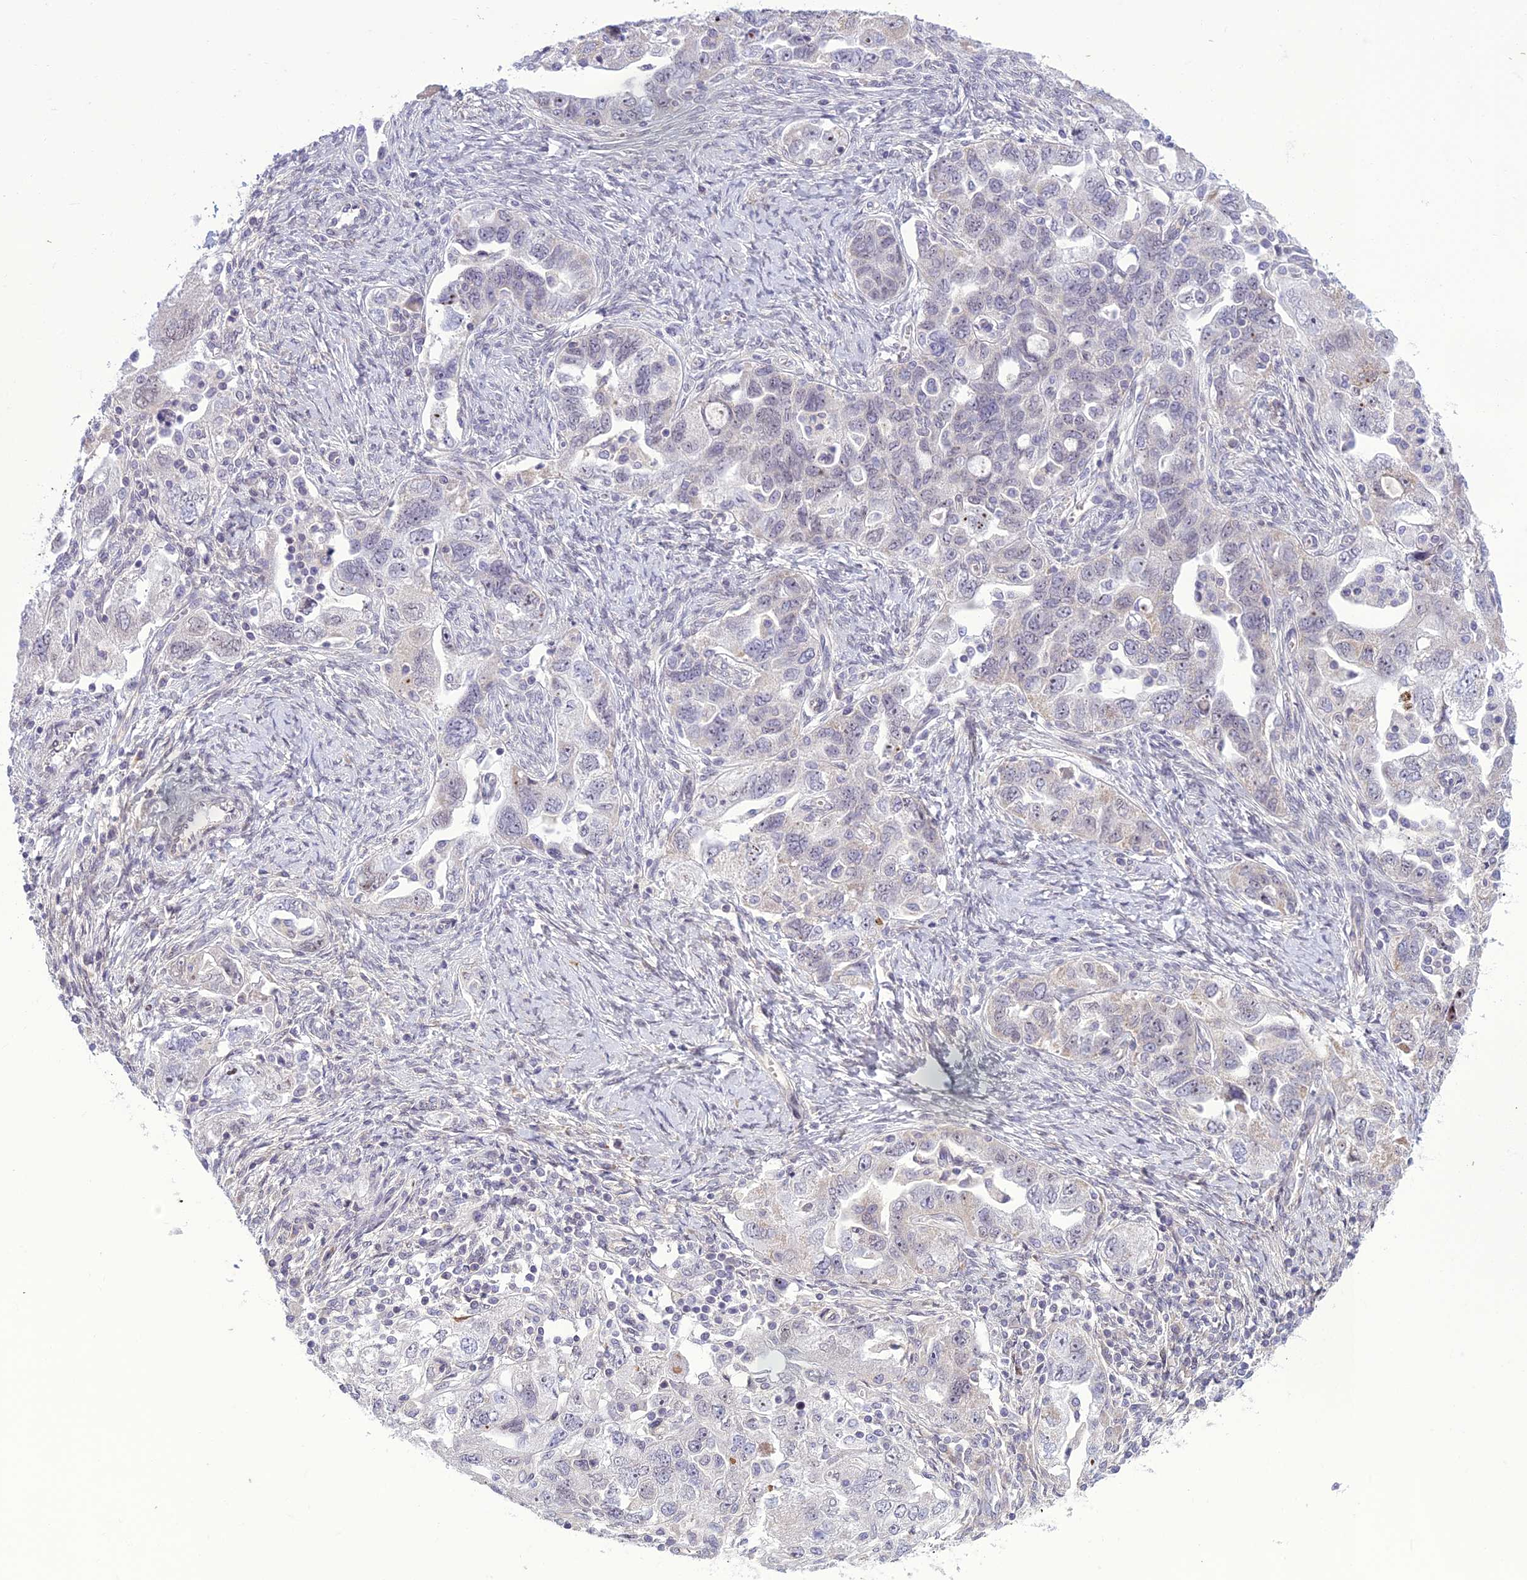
{"staining": {"intensity": "negative", "quantity": "none", "location": "none"}, "tissue": "ovarian cancer", "cell_type": "Tumor cells", "image_type": "cancer", "snomed": [{"axis": "morphology", "description": "Carcinoma, NOS"}, {"axis": "morphology", "description": "Cystadenocarcinoma, serous, NOS"}, {"axis": "topography", "description": "Ovary"}], "caption": "DAB (3,3'-diaminobenzidine) immunohistochemical staining of human ovarian cancer reveals no significant expression in tumor cells.", "gene": "DTX2", "patient": {"sex": "female", "age": 69}}